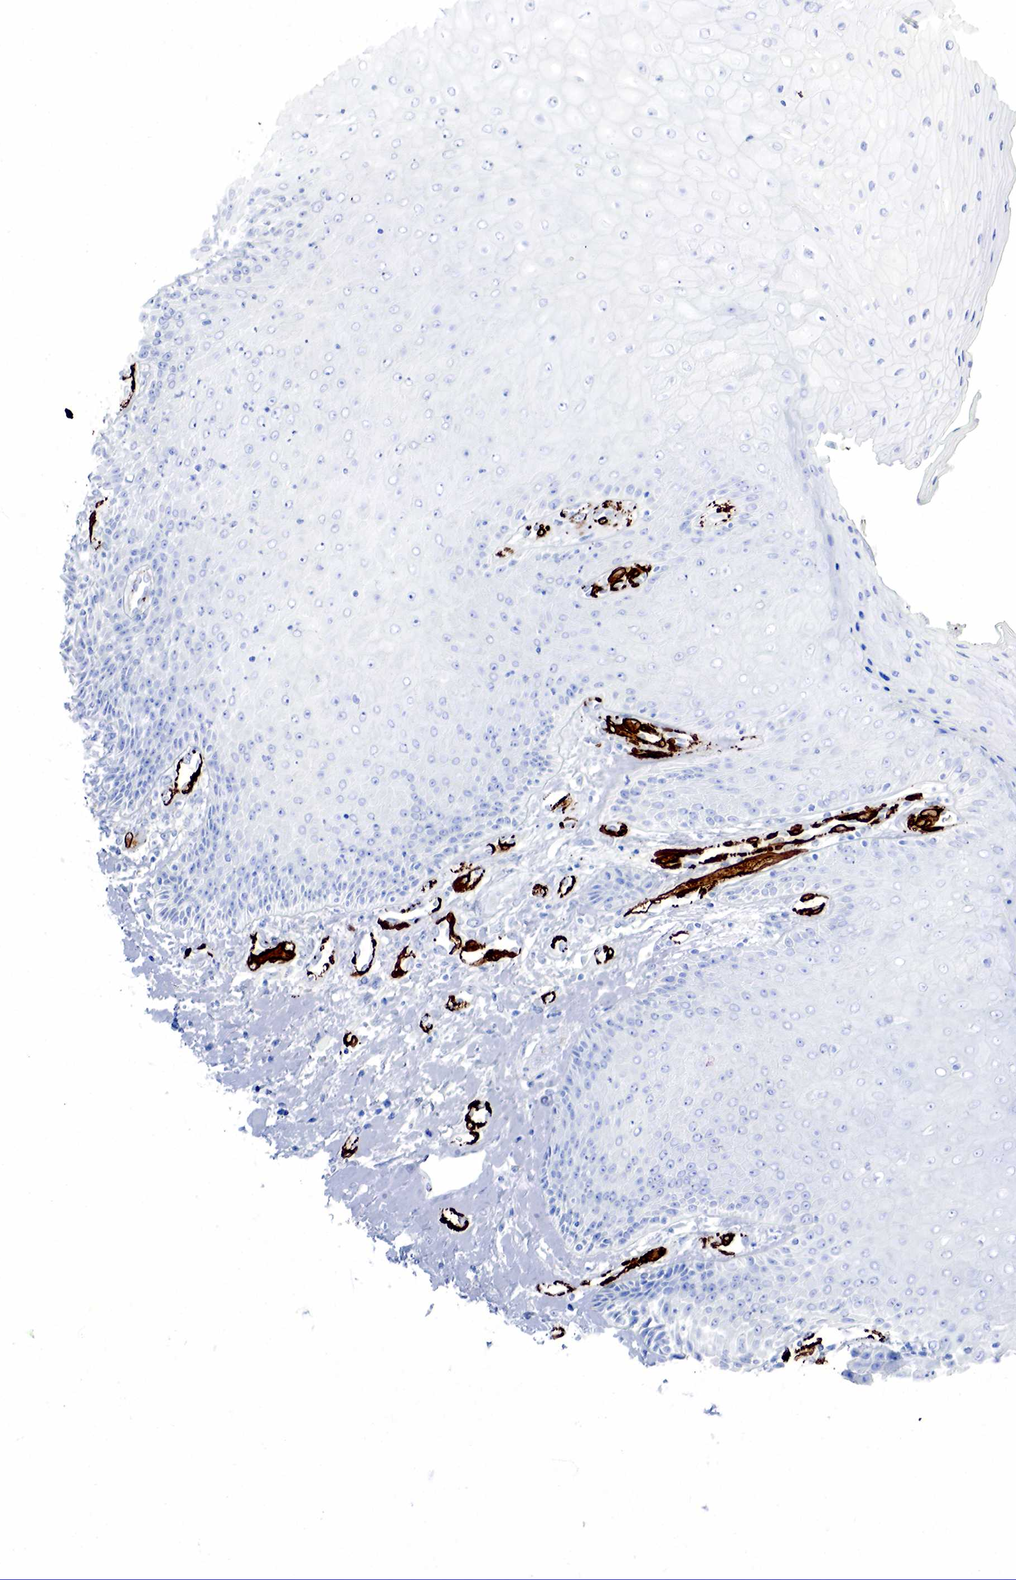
{"staining": {"intensity": "negative", "quantity": "none", "location": "none"}, "tissue": "skin", "cell_type": "Epidermal cells", "image_type": "normal", "snomed": [{"axis": "morphology", "description": "Normal tissue, NOS"}, {"axis": "topography", "description": "Skin"}, {"axis": "topography", "description": "Anal"}], "caption": "This is a histopathology image of immunohistochemistry (IHC) staining of normal skin, which shows no staining in epidermal cells.", "gene": "ACTA2", "patient": {"sex": "male", "age": 61}}